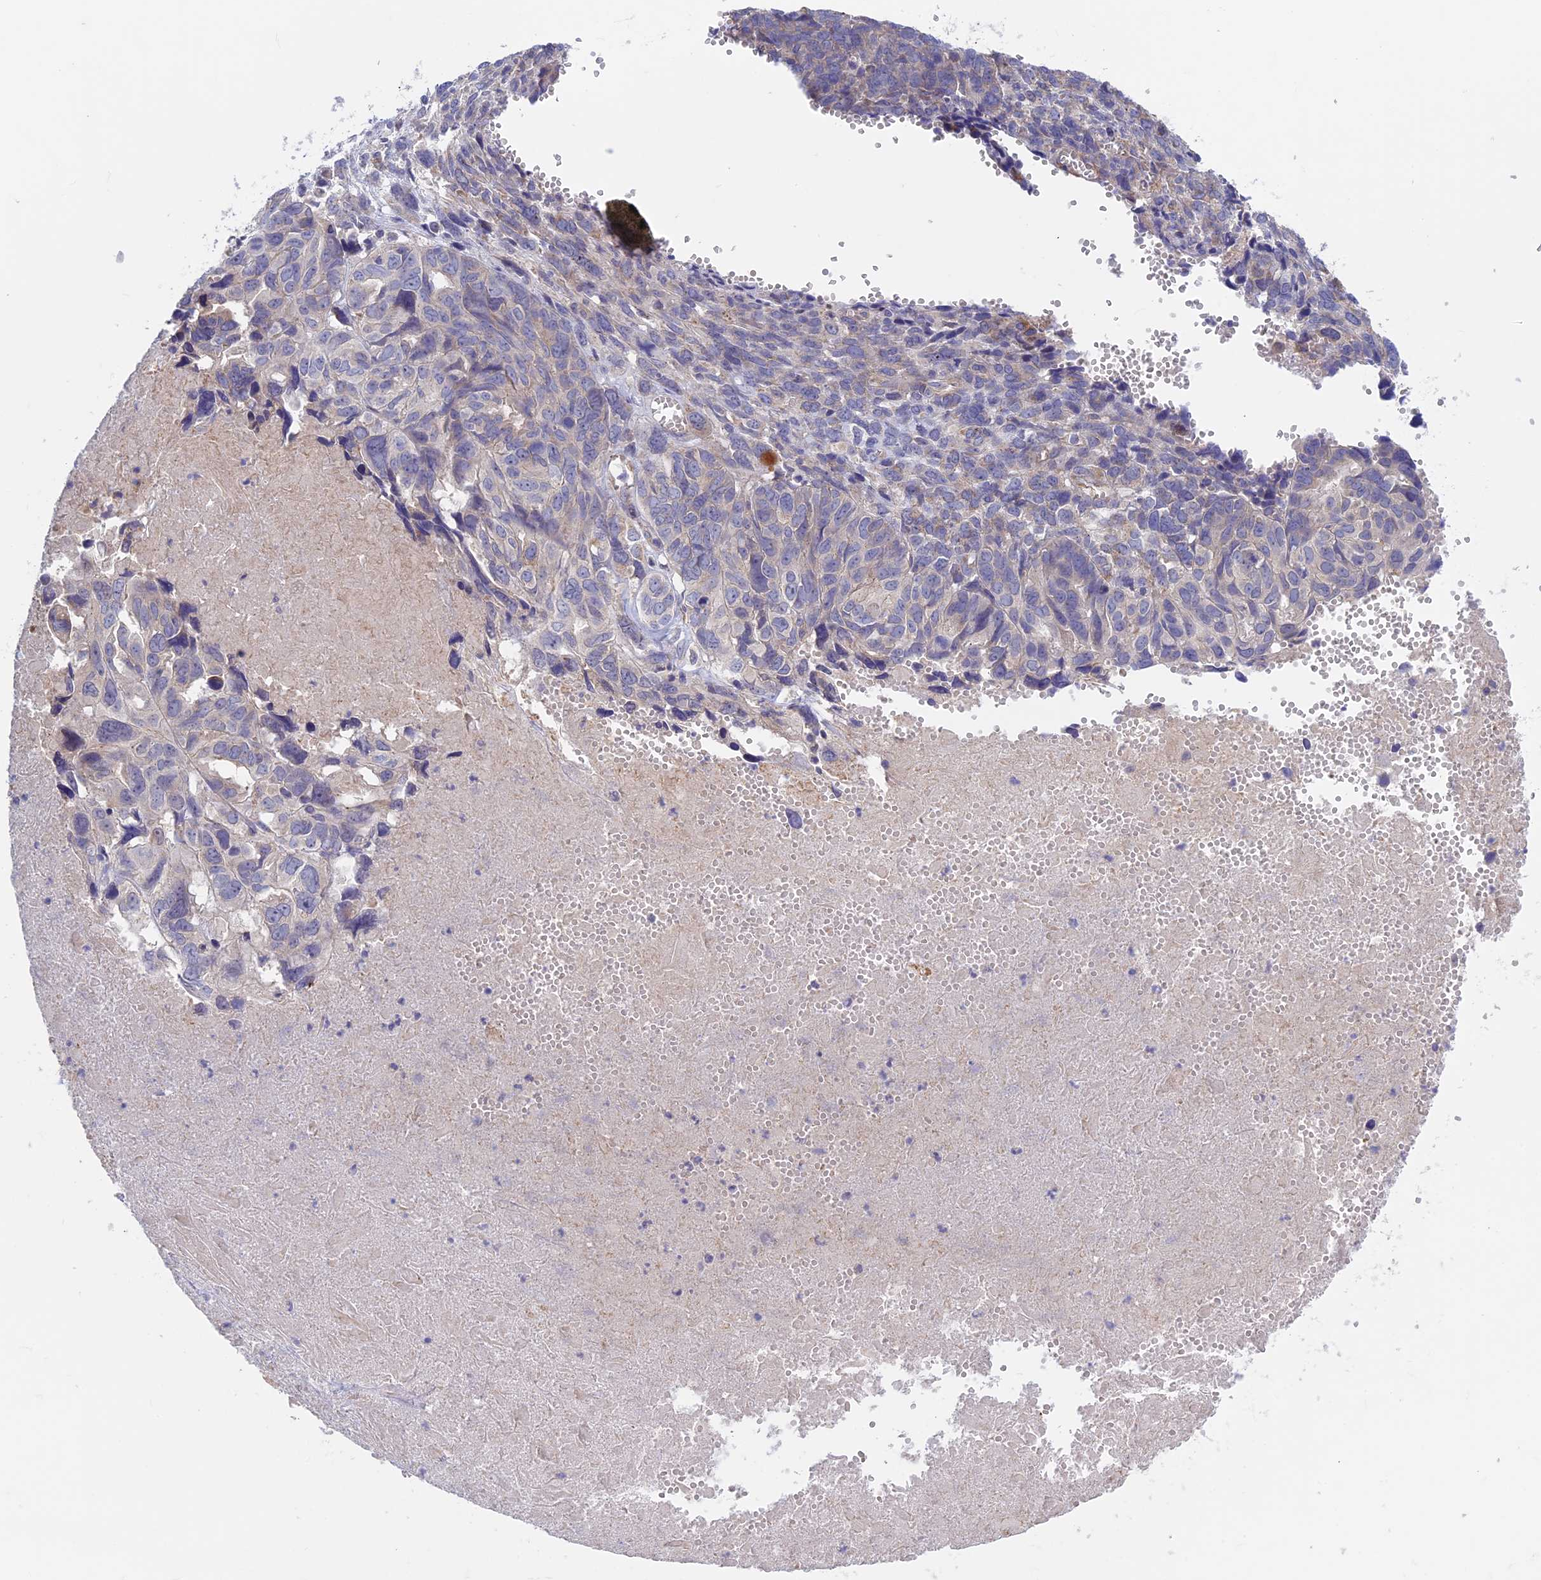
{"staining": {"intensity": "negative", "quantity": "none", "location": "none"}, "tissue": "ovarian cancer", "cell_type": "Tumor cells", "image_type": "cancer", "snomed": [{"axis": "morphology", "description": "Cystadenocarcinoma, serous, NOS"}, {"axis": "topography", "description": "Ovary"}], "caption": "A micrograph of human ovarian cancer (serous cystadenocarcinoma) is negative for staining in tumor cells. (Stains: DAB immunohistochemistry with hematoxylin counter stain, Microscopy: brightfield microscopy at high magnification).", "gene": "ETFDH", "patient": {"sex": "female", "age": 79}}